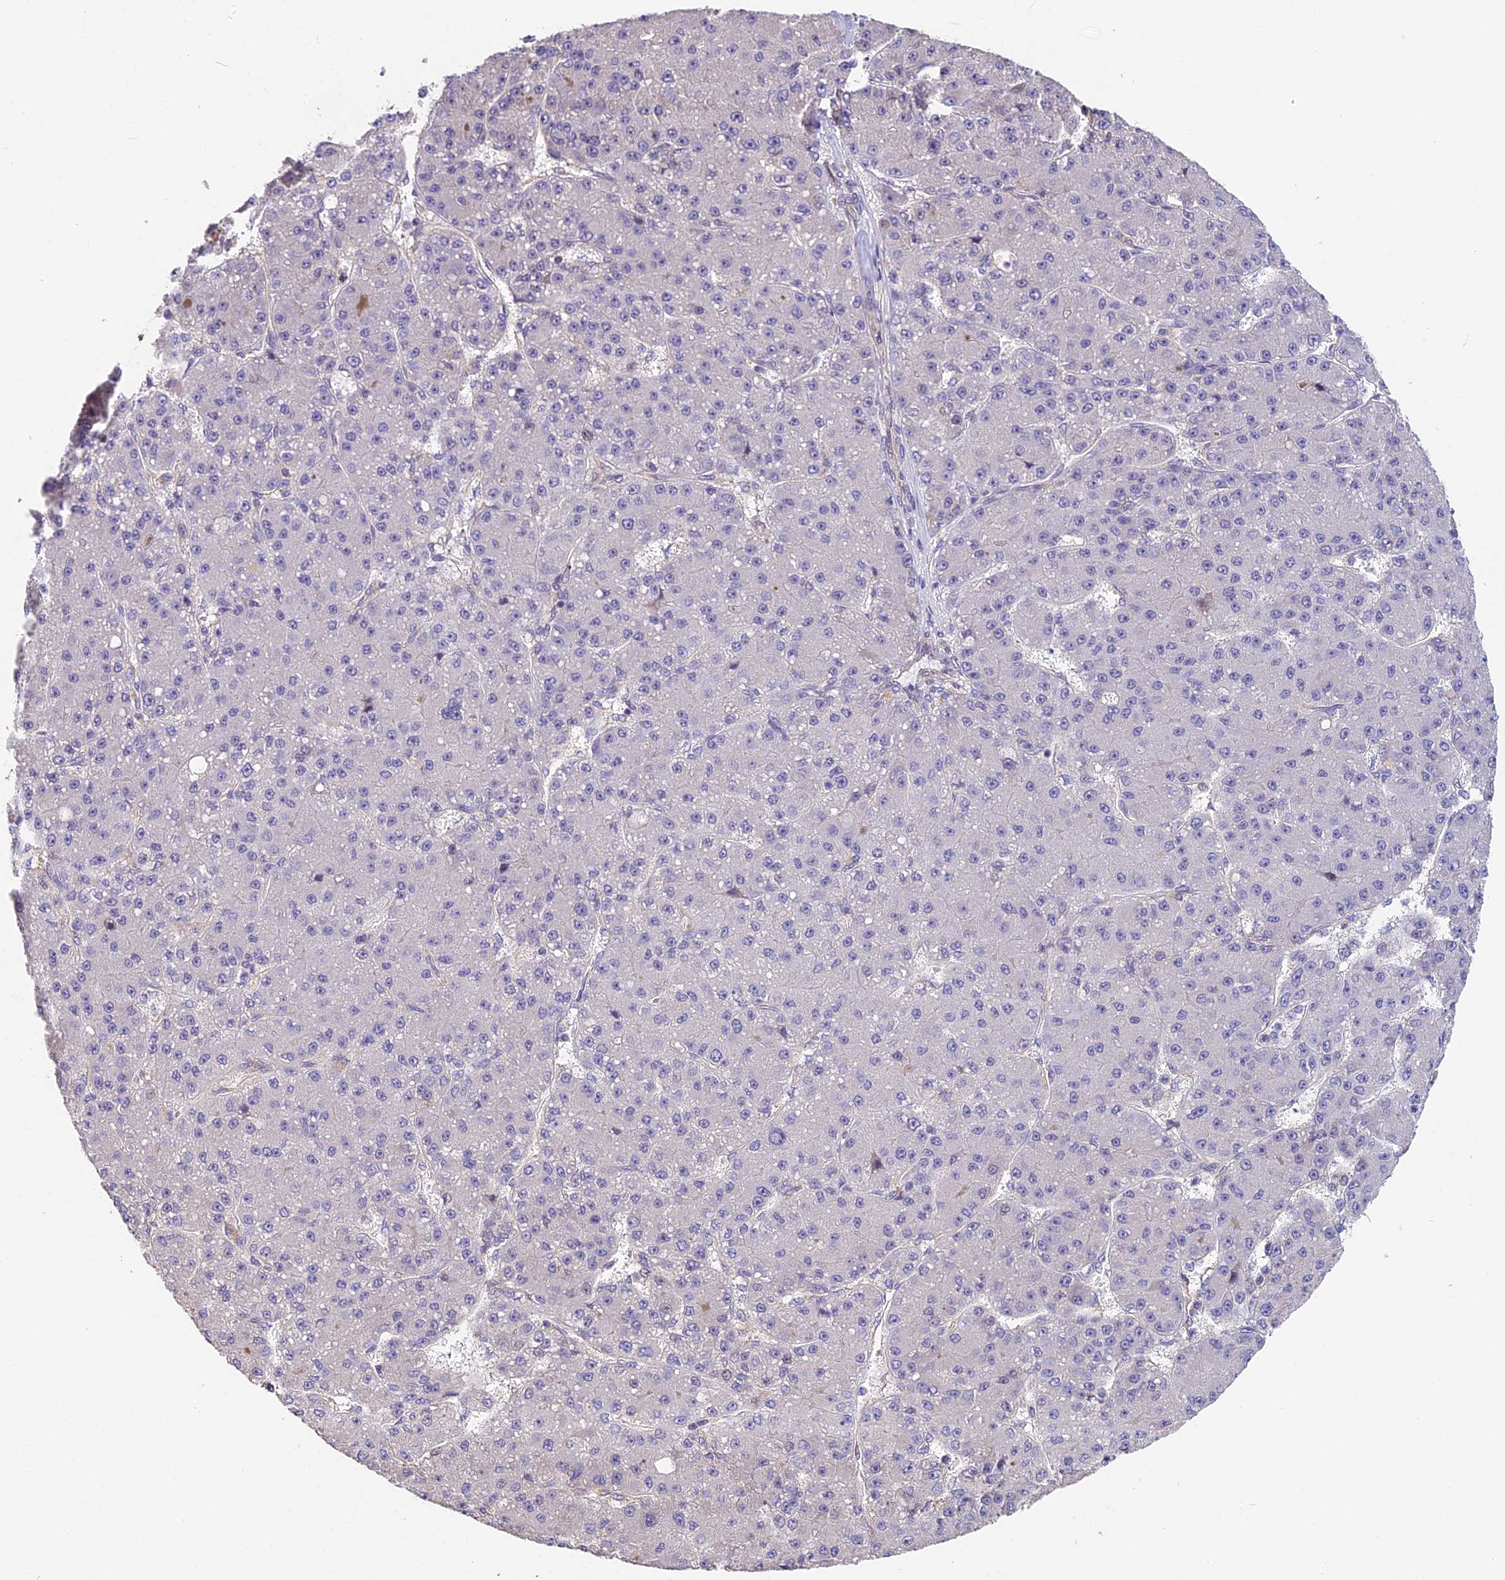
{"staining": {"intensity": "negative", "quantity": "none", "location": "none"}, "tissue": "liver cancer", "cell_type": "Tumor cells", "image_type": "cancer", "snomed": [{"axis": "morphology", "description": "Carcinoma, Hepatocellular, NOS"}, {"axis": "topography", "description": "Liver"}], "caption": "High magnification brightfield microscopy of hepatocellular carcinoma (liver) stained with DAB (brown) and counterstained with hematoxylin (blue): tumor cells show no significant staining.", "gene": "ARHGAP17", "patient": {"sex": "male", "age": 67}}